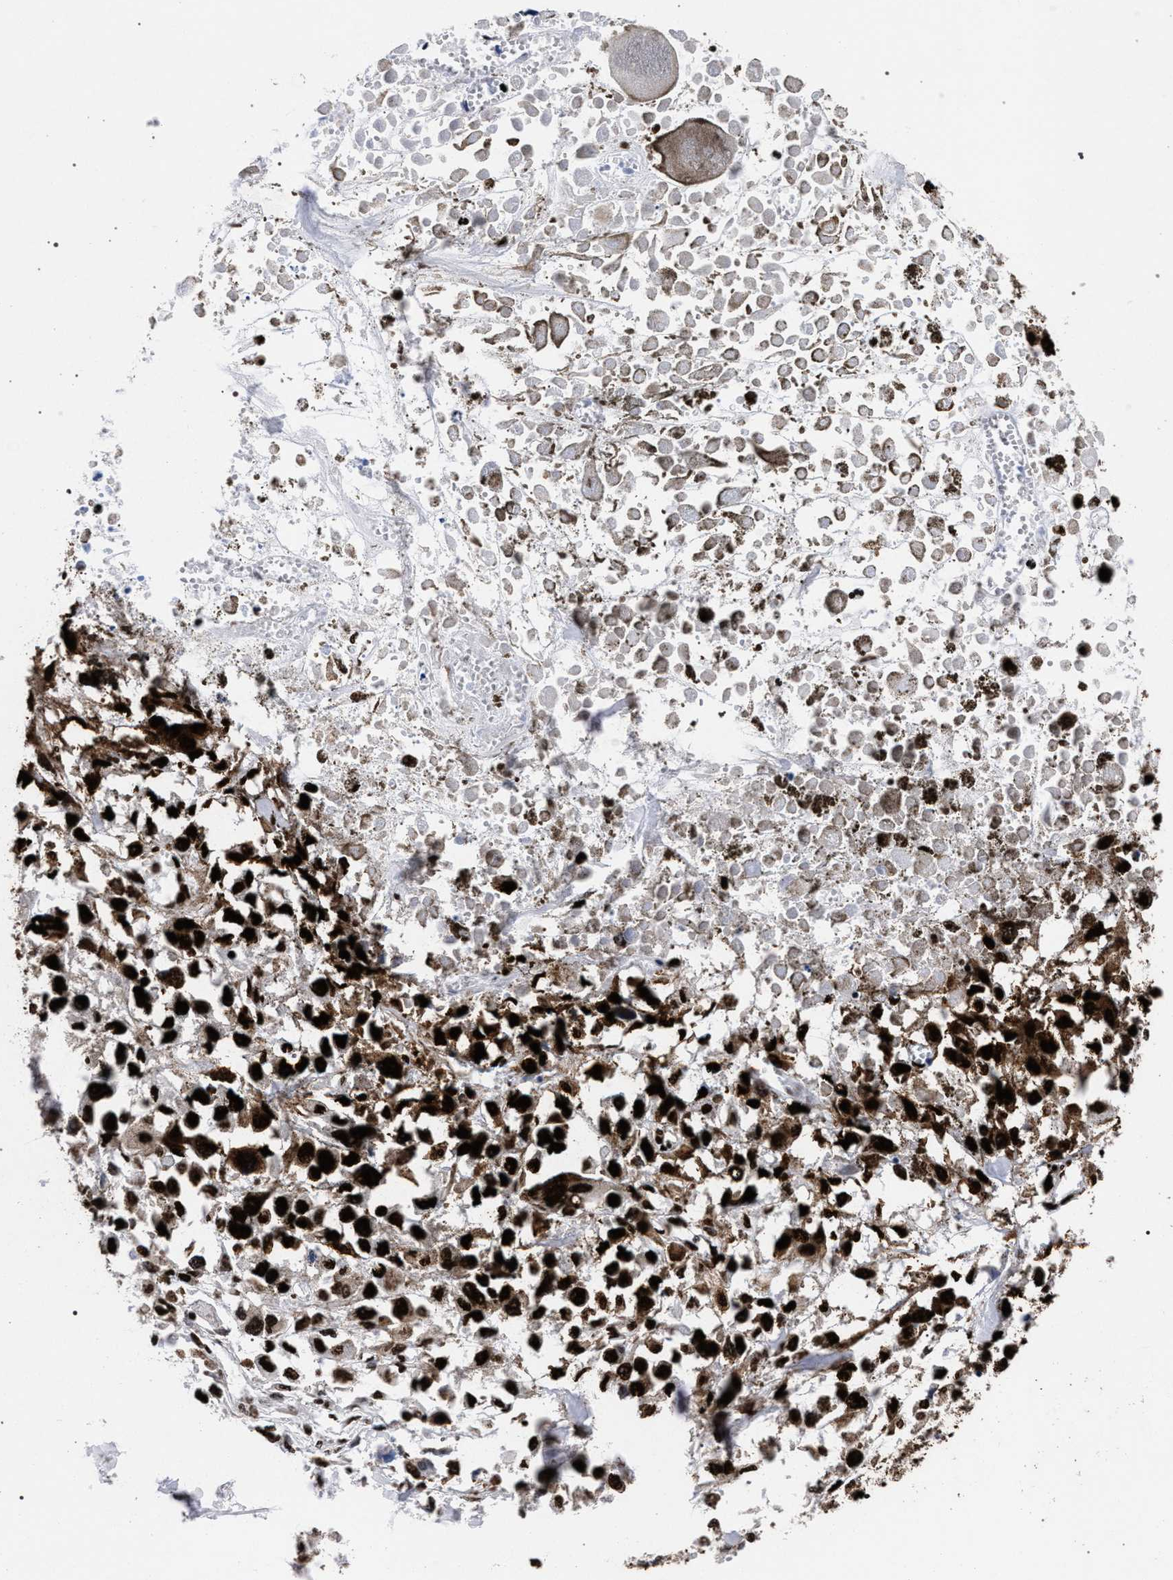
{"staining": {"intensity": "strong", "quantity": ">75%", "location": "nuclear"}, "tissue": "melanoma", "cell_type": "Tumor cells", "image_type": "cancer", "snomed": [{"axis": "morphology", "description": "Malignant melanoma, Metastatic site"}, {"axis": "topography", "description": "Lymph node"}], "caption": "The micrograph reveals immunohistochemical staining of malignant melanoma (metastatic site). There is strong nuclear positivity is present in approximately >75% of tumor cells.", "gene": "HNRNPA1", "patient": {"sex": "male", "age": 59}}